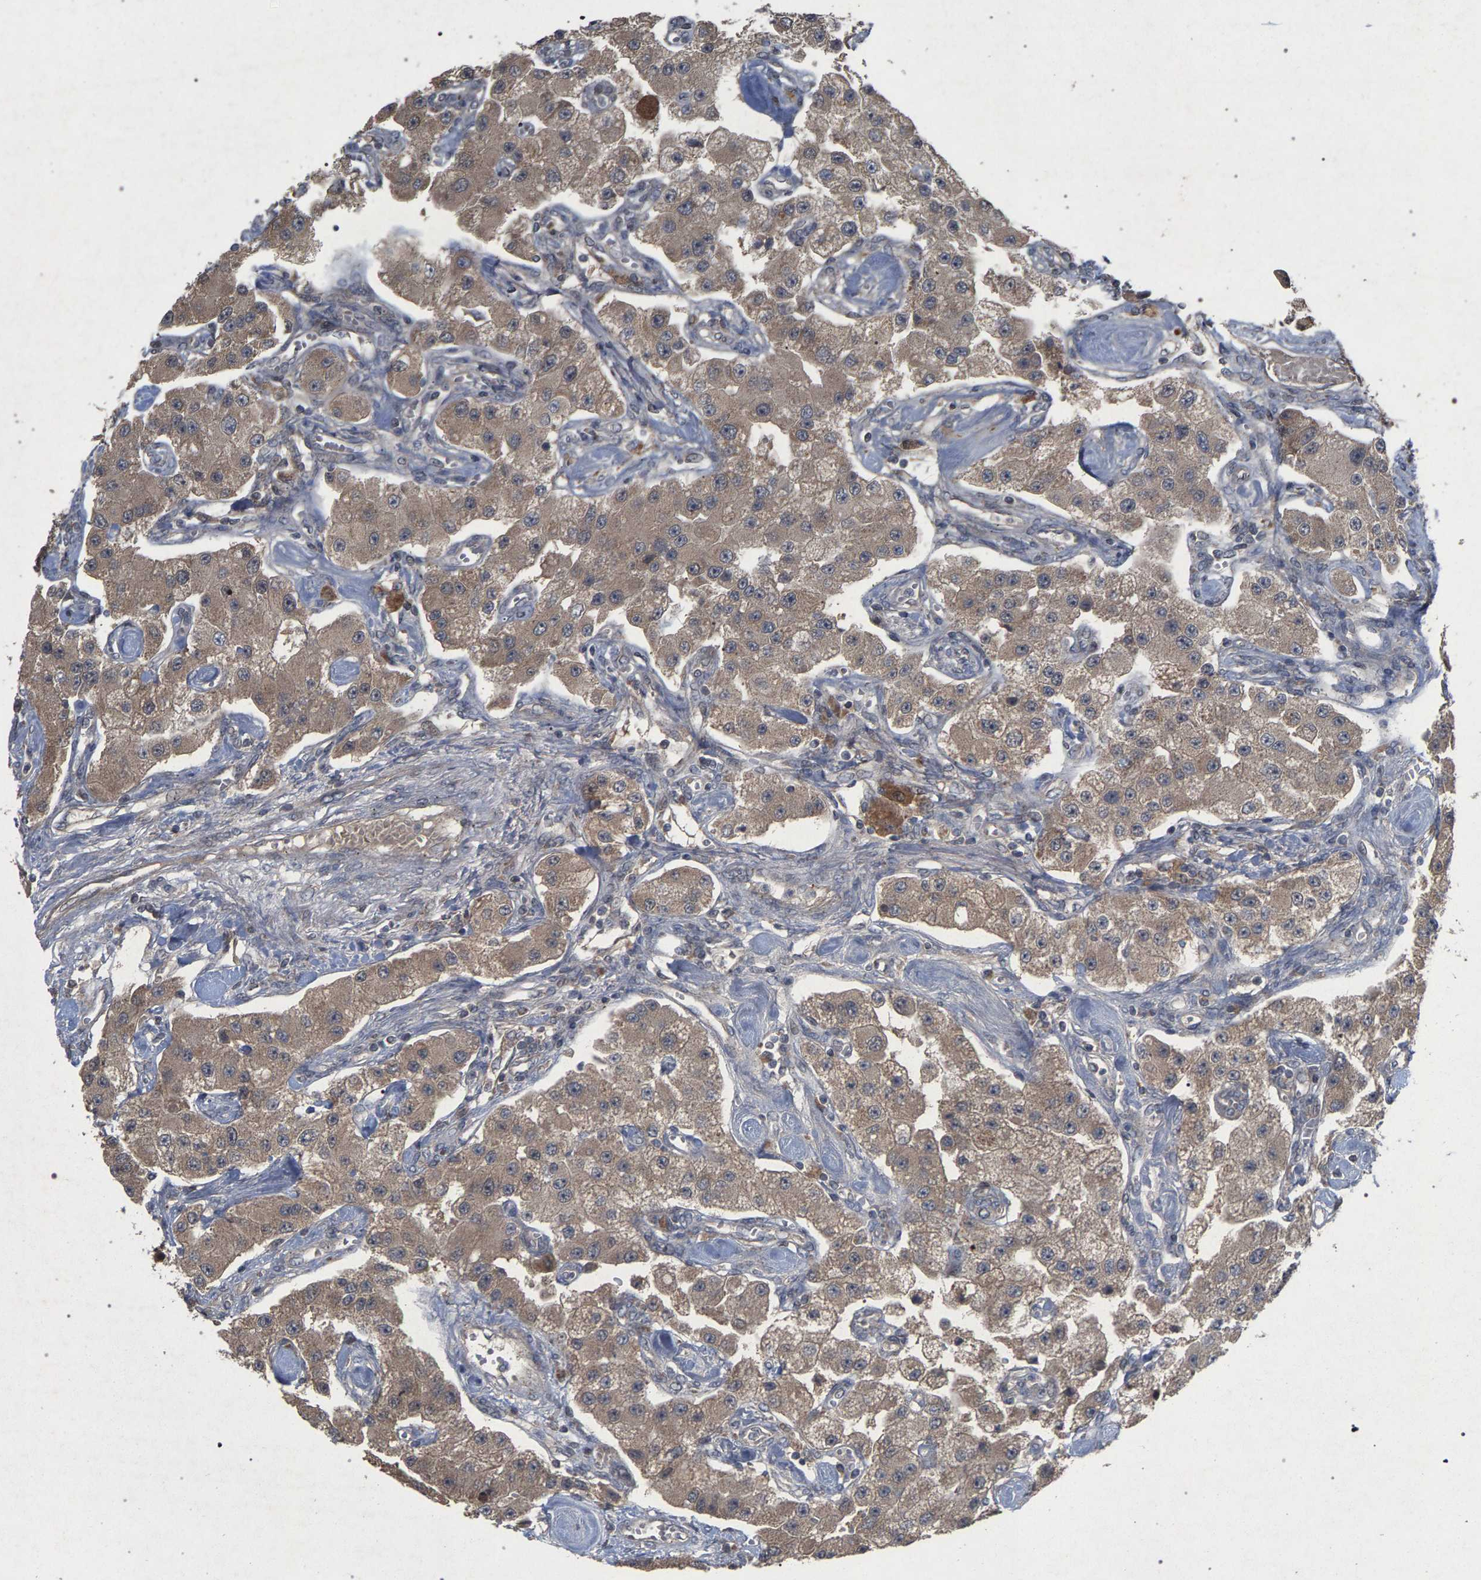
{"staining": {"intensity": "weak", "quantity": ">75%", "location": "cytoplasmic/membranous"}, "tissue": "carcinoid", "cell_type": "Tumor cells", "image_type": "cancer", "snomed": [{"axis": "morphology", "description": "Carcinoid, malignant, NOS"}, {"axis": "topography", "description": "Pancreas"}], "caption": "IHC (DAB (3,3'-diaminobenzidine)) staining of human malignant carcinoid demonstrates weak cytoplasmic/membranous protein positivity in about >75% of tumor cells.", "gene": "SLC4A4", "patient": {"sex": "male", "age": 41}}